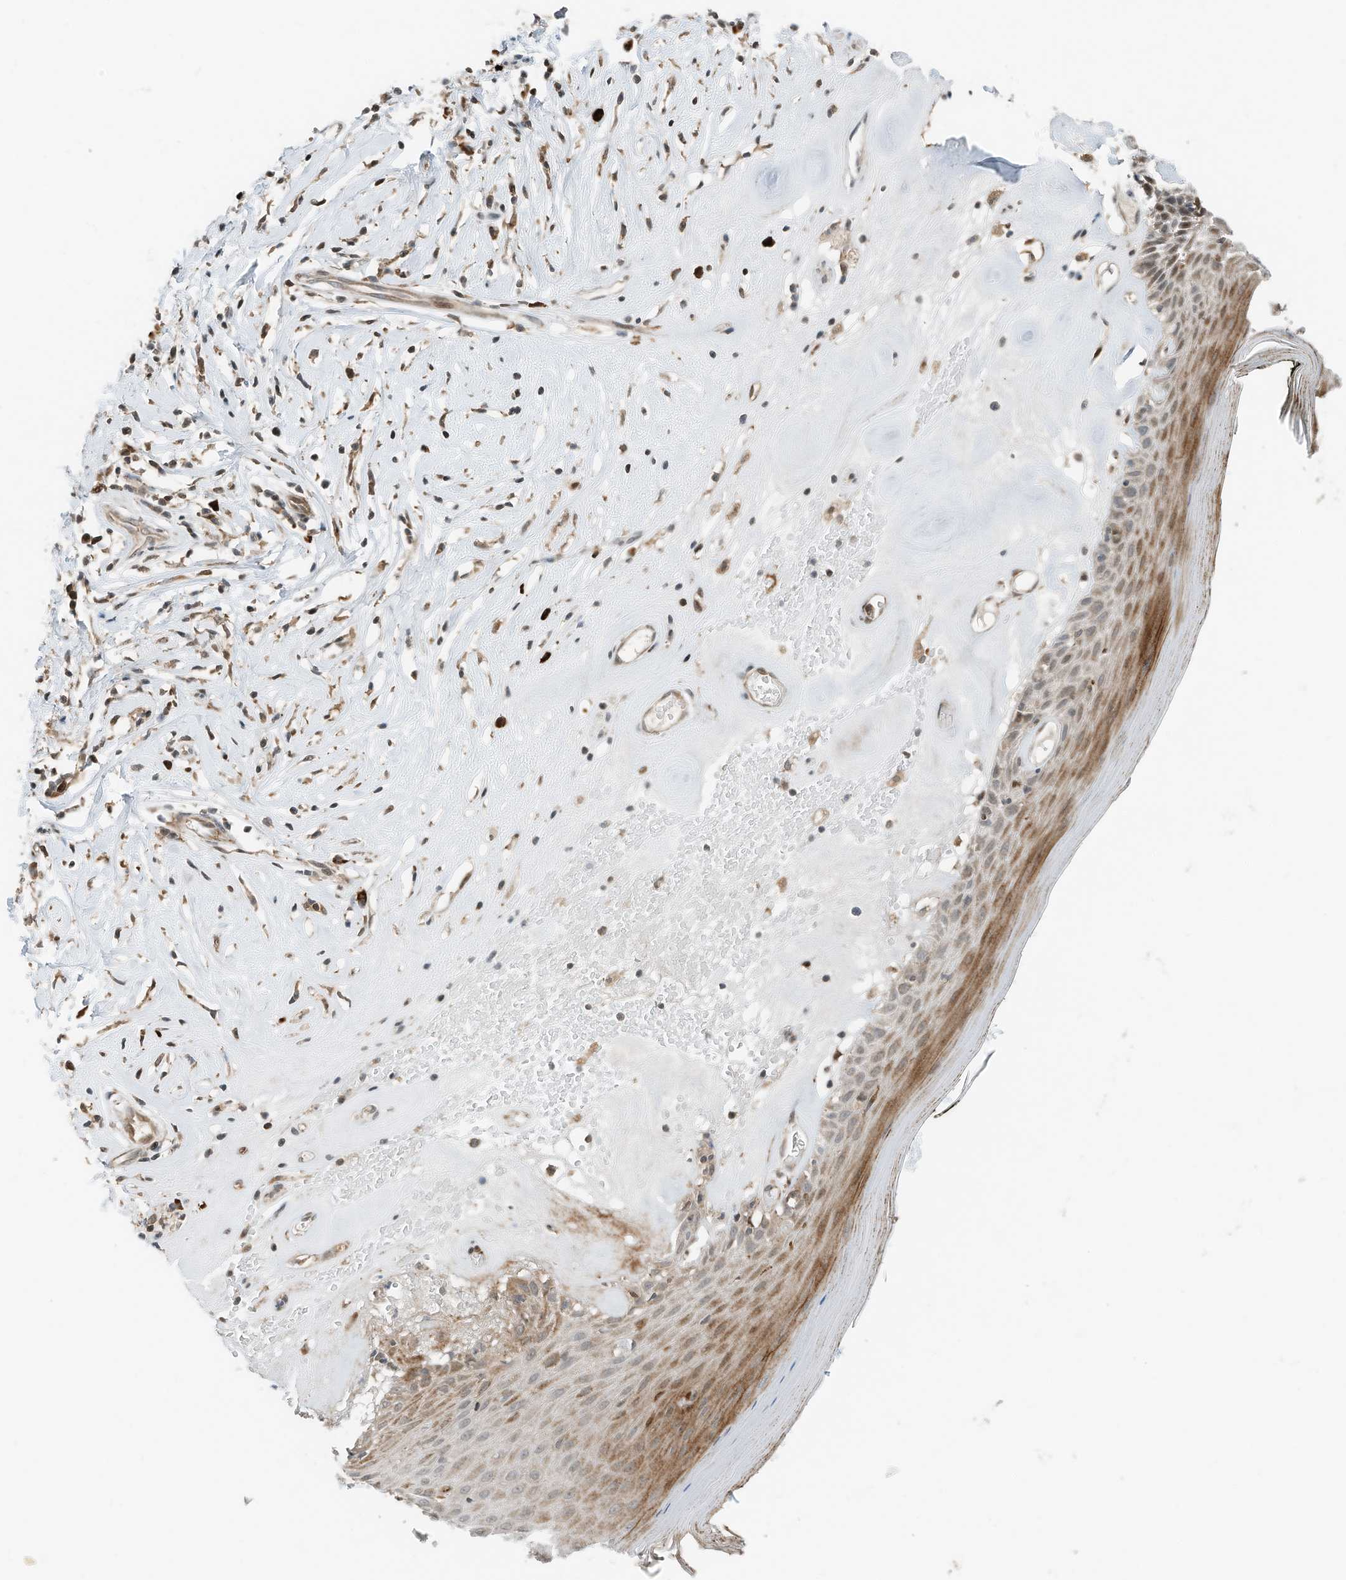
{"staining": {"intensity": "moderate", "quantity": ">75%", "location": "cytoplasmic/membranous,nuclear"}, "tissue": "skin", "cell_type": "Epidermal cells", "image_type": "normal", "snomed": [{"axis": "morphology", "description": "Normal tissue, NOS"}, {"axis": "morphology", "description": "Inflammation, NOS"}, {"axis": "topography", "description": "Vulva"}], "caption": "Protein staining shows moderate cytoplasmic/membranous,nuclear expression in approximately >75% of epidermal cells in normal skin.", "gene": "RMND1", "patient": {"sex": "female", "age": 84}}